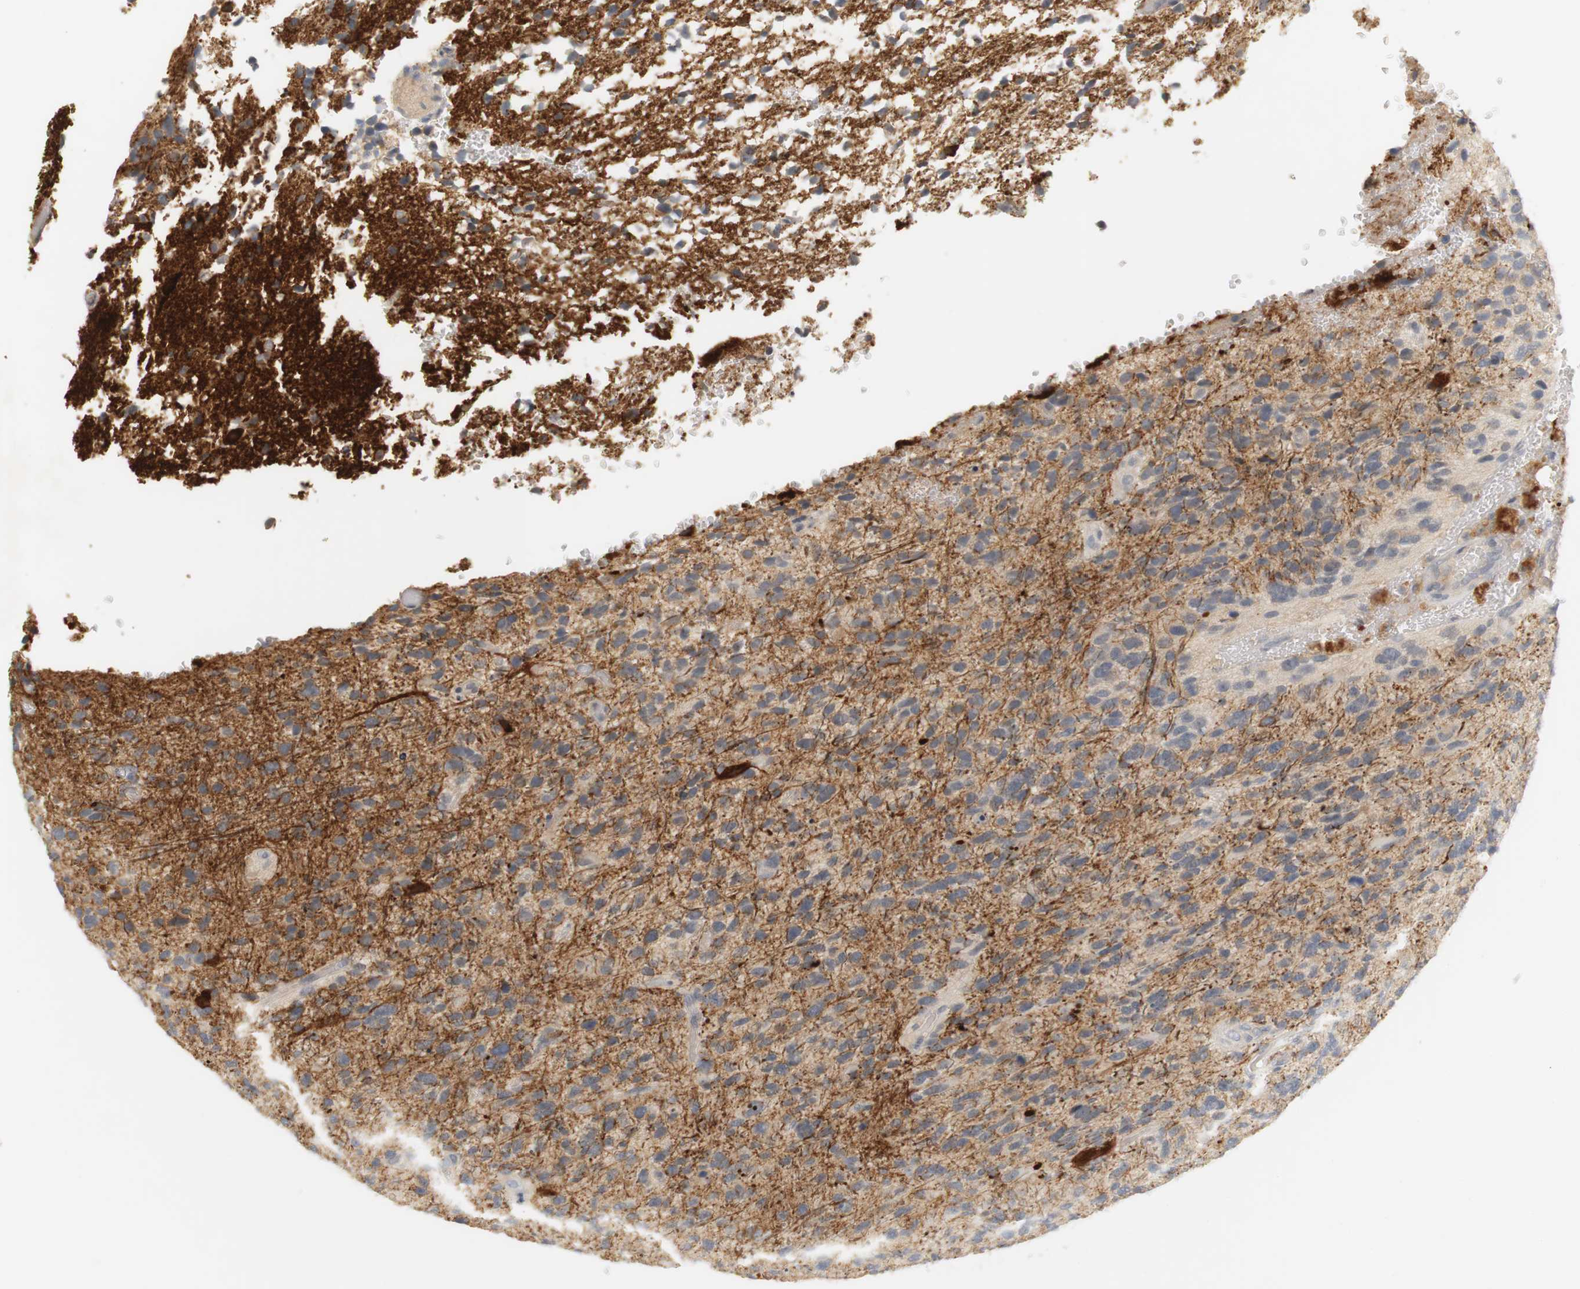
{"staining": {"intensity": "weak", "quantity": ">75%", "location": "cytoplasmic/membranous"}, "tissue": "glioma", "cell_type": "Tumor cells", "image_type": "cancer", "snomed": [{"axis": "morphology", "description": "Glioma, malignant, High grade"}, {"axis": "topography", "description": "Brain"}], "caption": "Glioma stained with IHC displays weak cytoplasmic/membranous staining in approximately >75% of tumor cells.", "gene": "RTN3", "patient": {"sex": "female", "age": 58}}